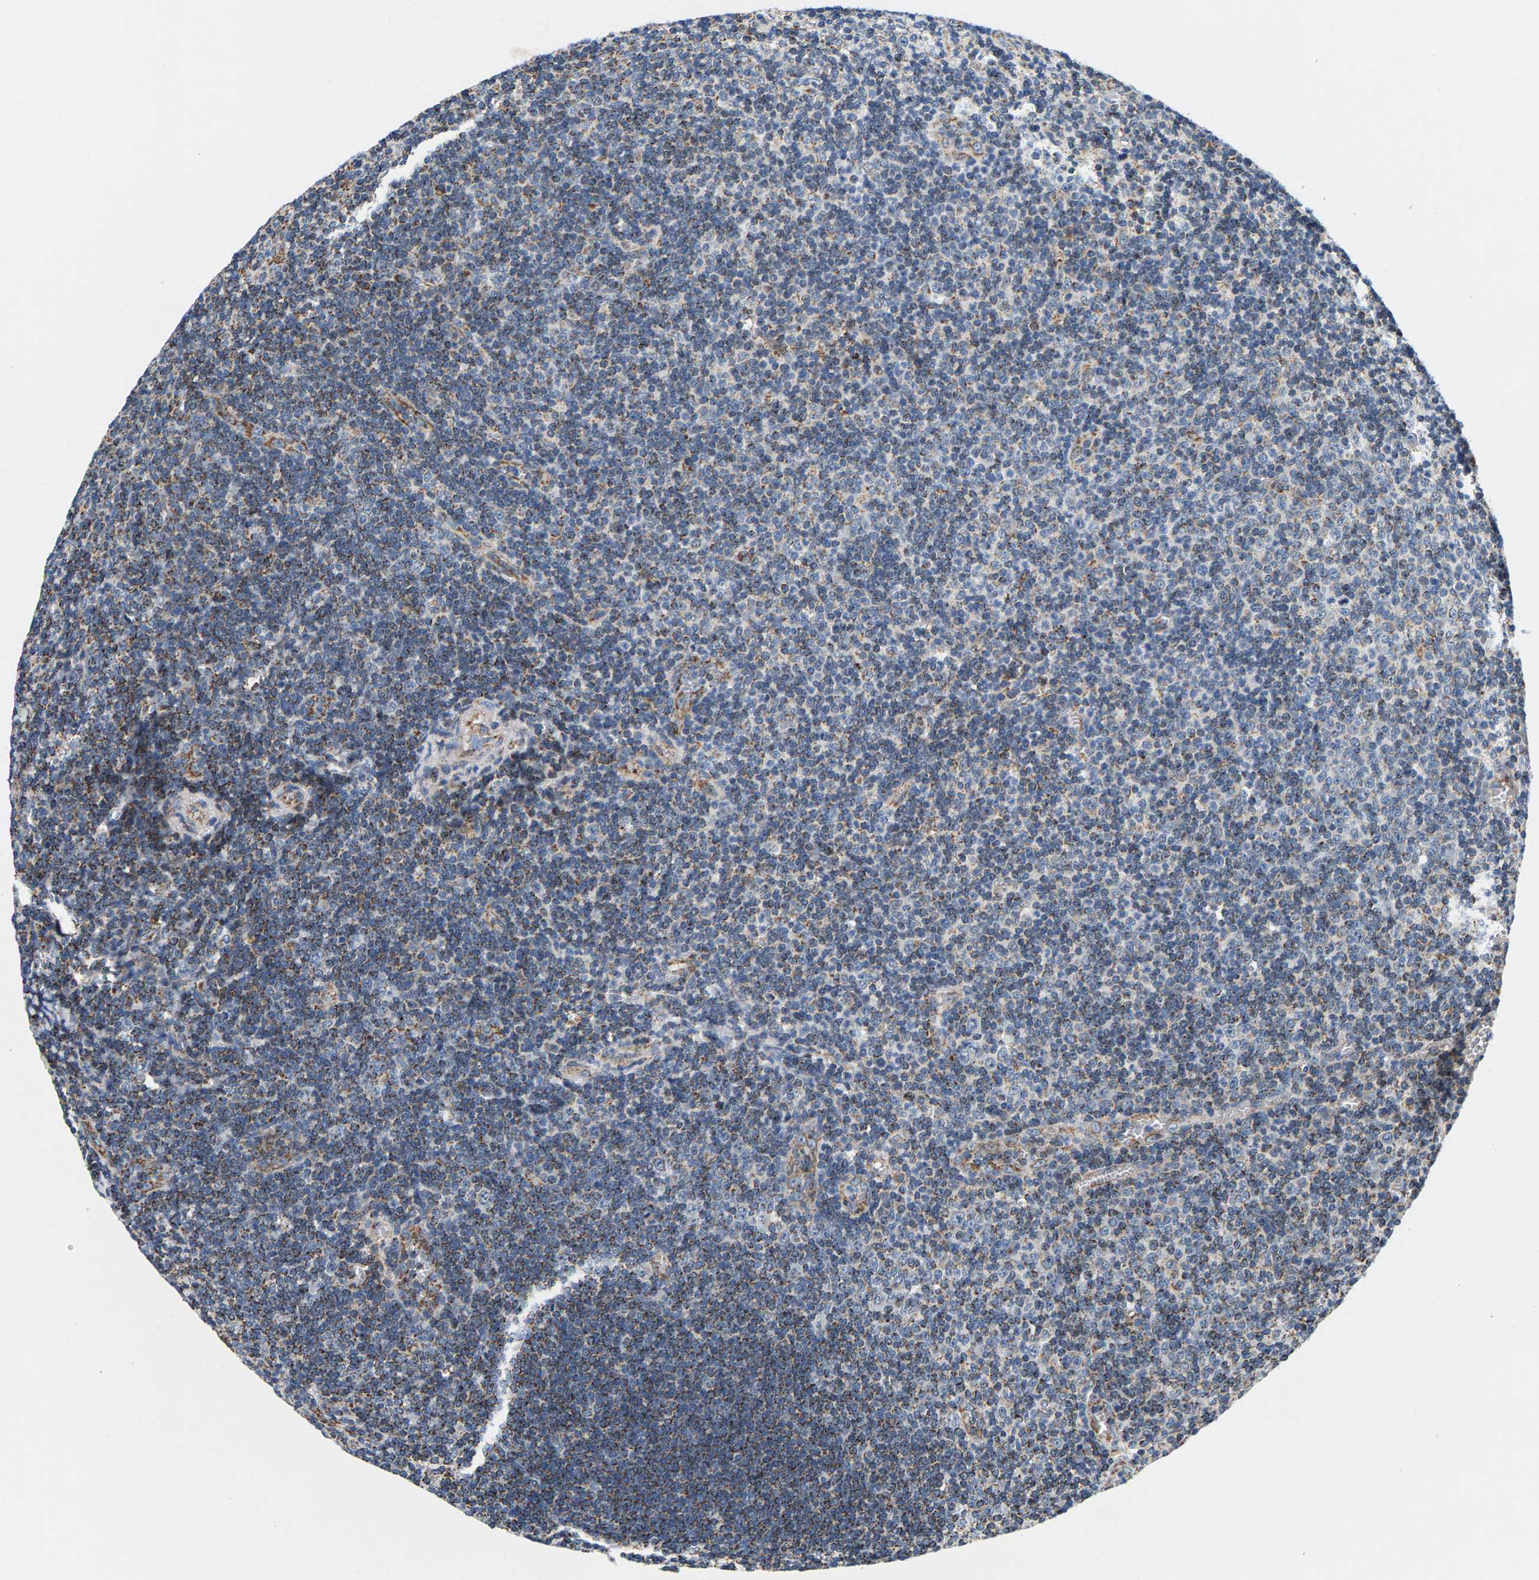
{"staining": {"intensity": "moderate", "quantity": "25%-75%", "location": "cytoplasmic/membranous"}, "tissue": "tonsil", "cell_type": "Germinal center cells", "image_type": "normal", "snomed": [{"axis": "morphology", "description": "Normal tissue, NOS"}, {"axis": "topography", "description": "Tonsil"}], "caption": "Immunohistochemistry image of unremarkable human tonsil stained for a protein (brown), which exhibits medium levels of moderate cytoplasmic/membranous positivity in approximately 25%-75% of germinal center cells.", "gene": "PDE1A", "patient": {"sex": "male", "age": 37}}